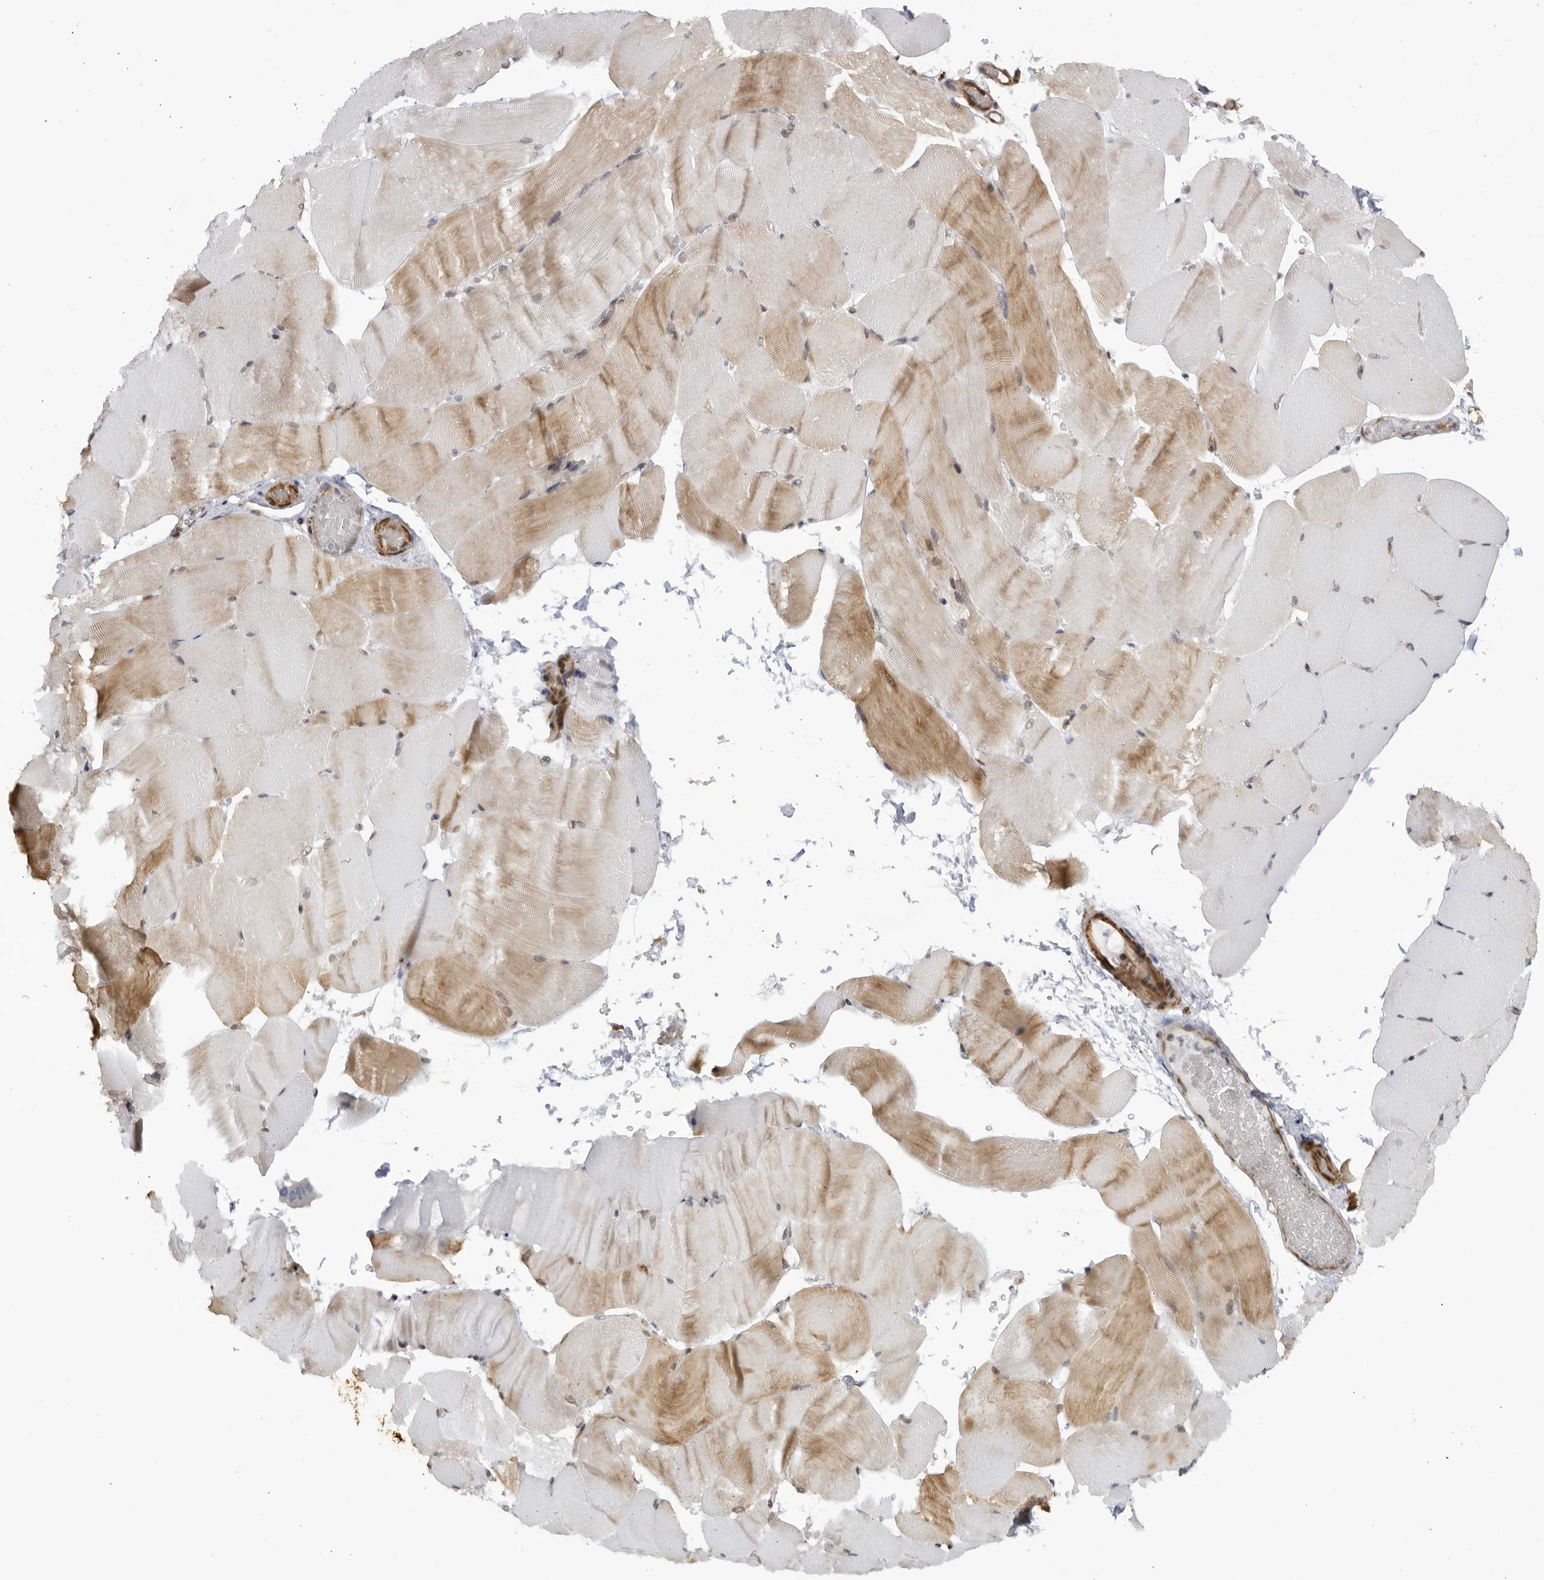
{"staining": {"intensity": "moderate", "quantity": "<25%", "location": "cytoplasmic/membranous"}, "tissue": "skeletal muscle", "cell_type": "Myocytes", "image_type": "normal", "snomed": [{"axis": "morphology", "description": "Normal tissue, NOS"}, {"axis": "topography", "description": "Skeletal muscle"}, {"axis": "topography", "description": "Parathyroid gland"}], "caption": "Brown immunohistochemical staining in normal human skeletal muscle exhibits moderate cytoplasmic/membranous positivity in about <25% of myocytes. (DAB (3,3'-diaminobenzidine) IHC, brown staining for protein, blue staining for nuclei).", "gene": "CNBD1", "patient": {"sex": "female", "age": 37}}